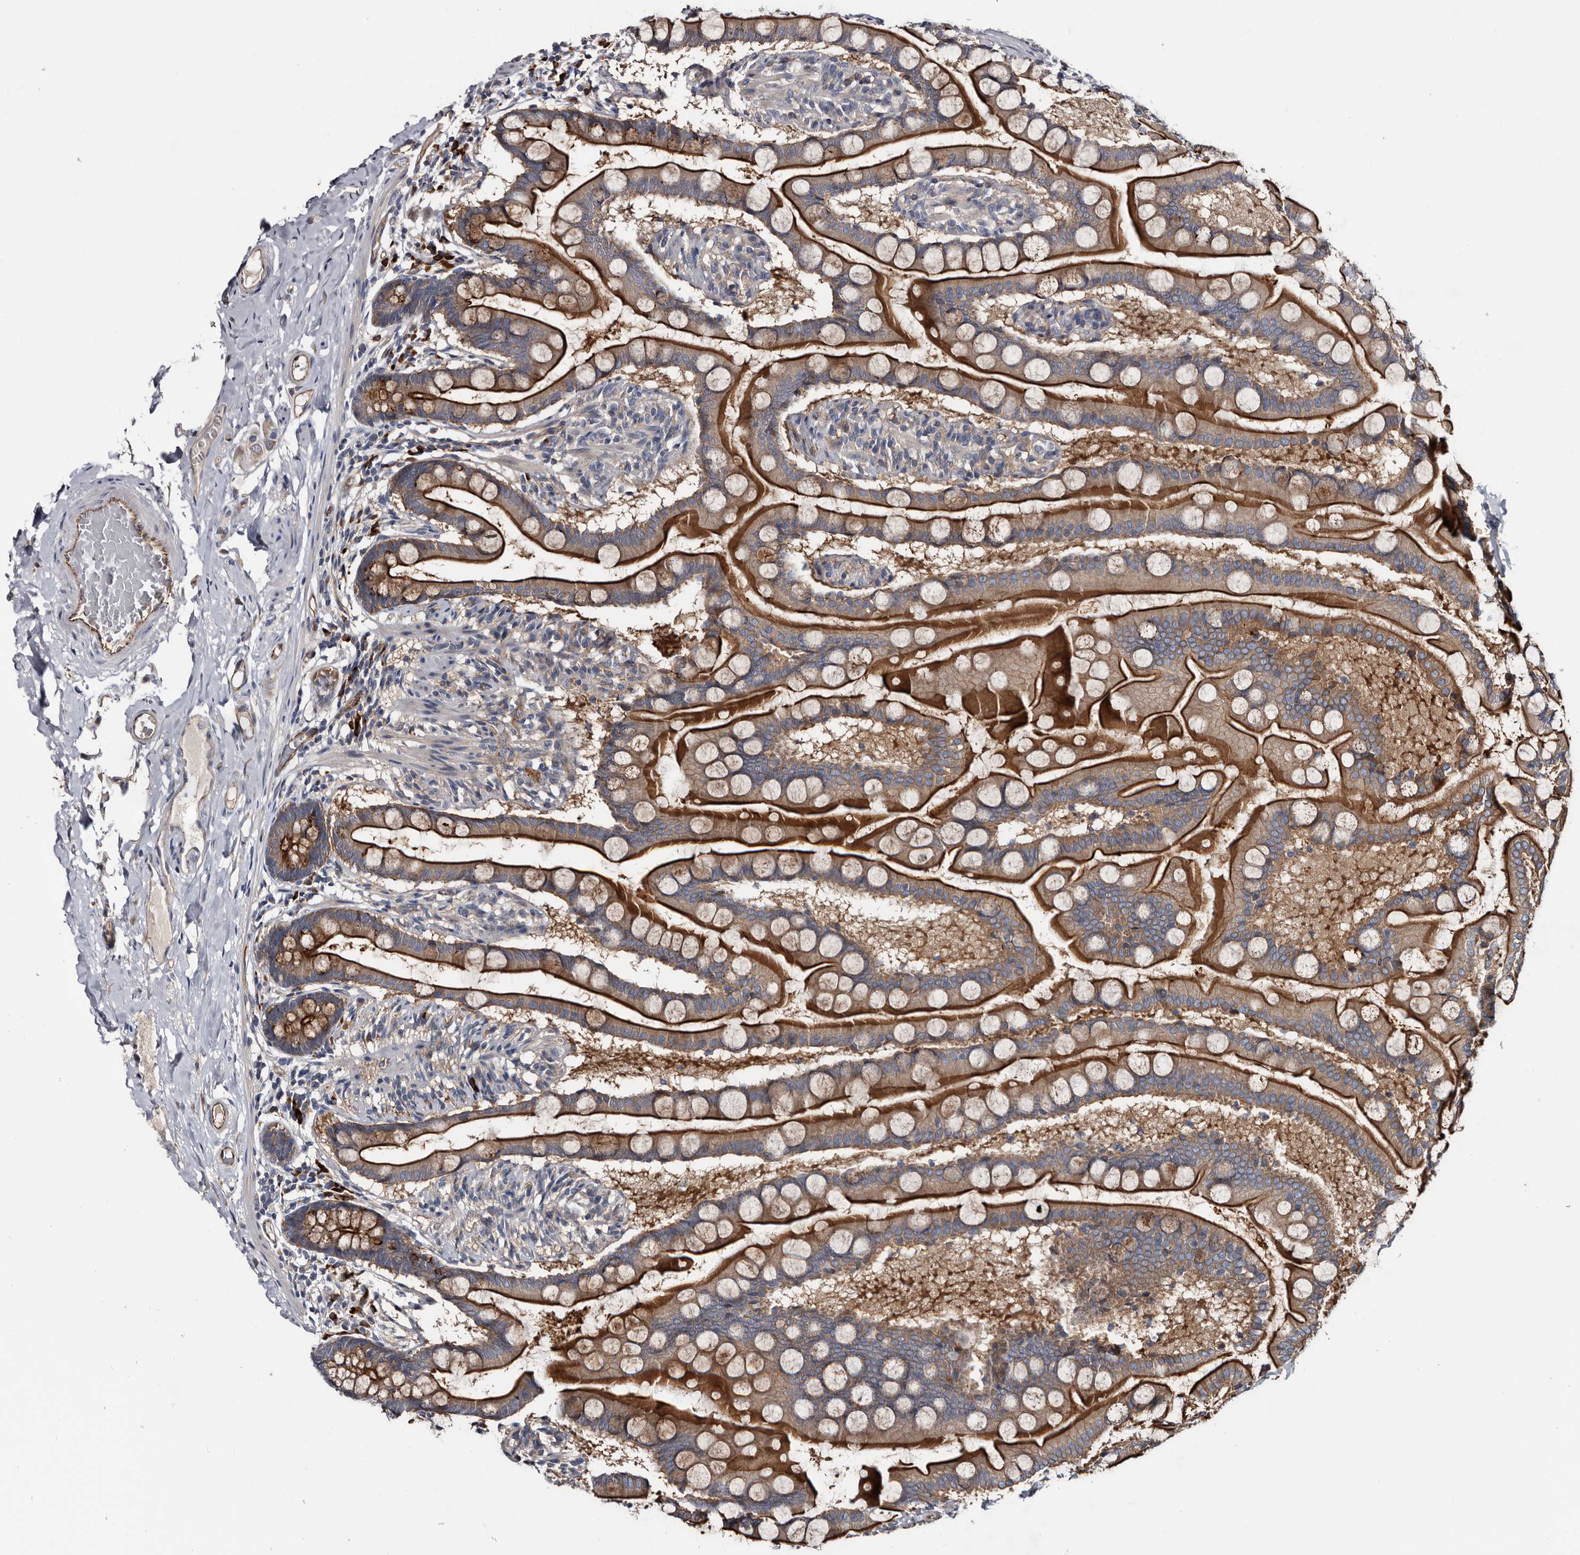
{"staining": {"intensity": "strong", "quantity": ">75%", "location": "cytoplasmic/membranous"}, "tissue": "small intestine", "cell_type": "Glandular cells", "image_type": "normal", "snomed": [{"axis": "morphology", "description": "Normal tissue, NOS"}, {"axis": "topography", "description": "Small intestine"}], "caption": "Protein staining of unremarkable small intestine shows strong cytoplasmic/membranous staining in about >75% of glandular cells. (DAB = brown stain, brightfield microscopy at high magnification).", "gene": "TSPAN17", "patient": {"sex": "male", "age": 41}}